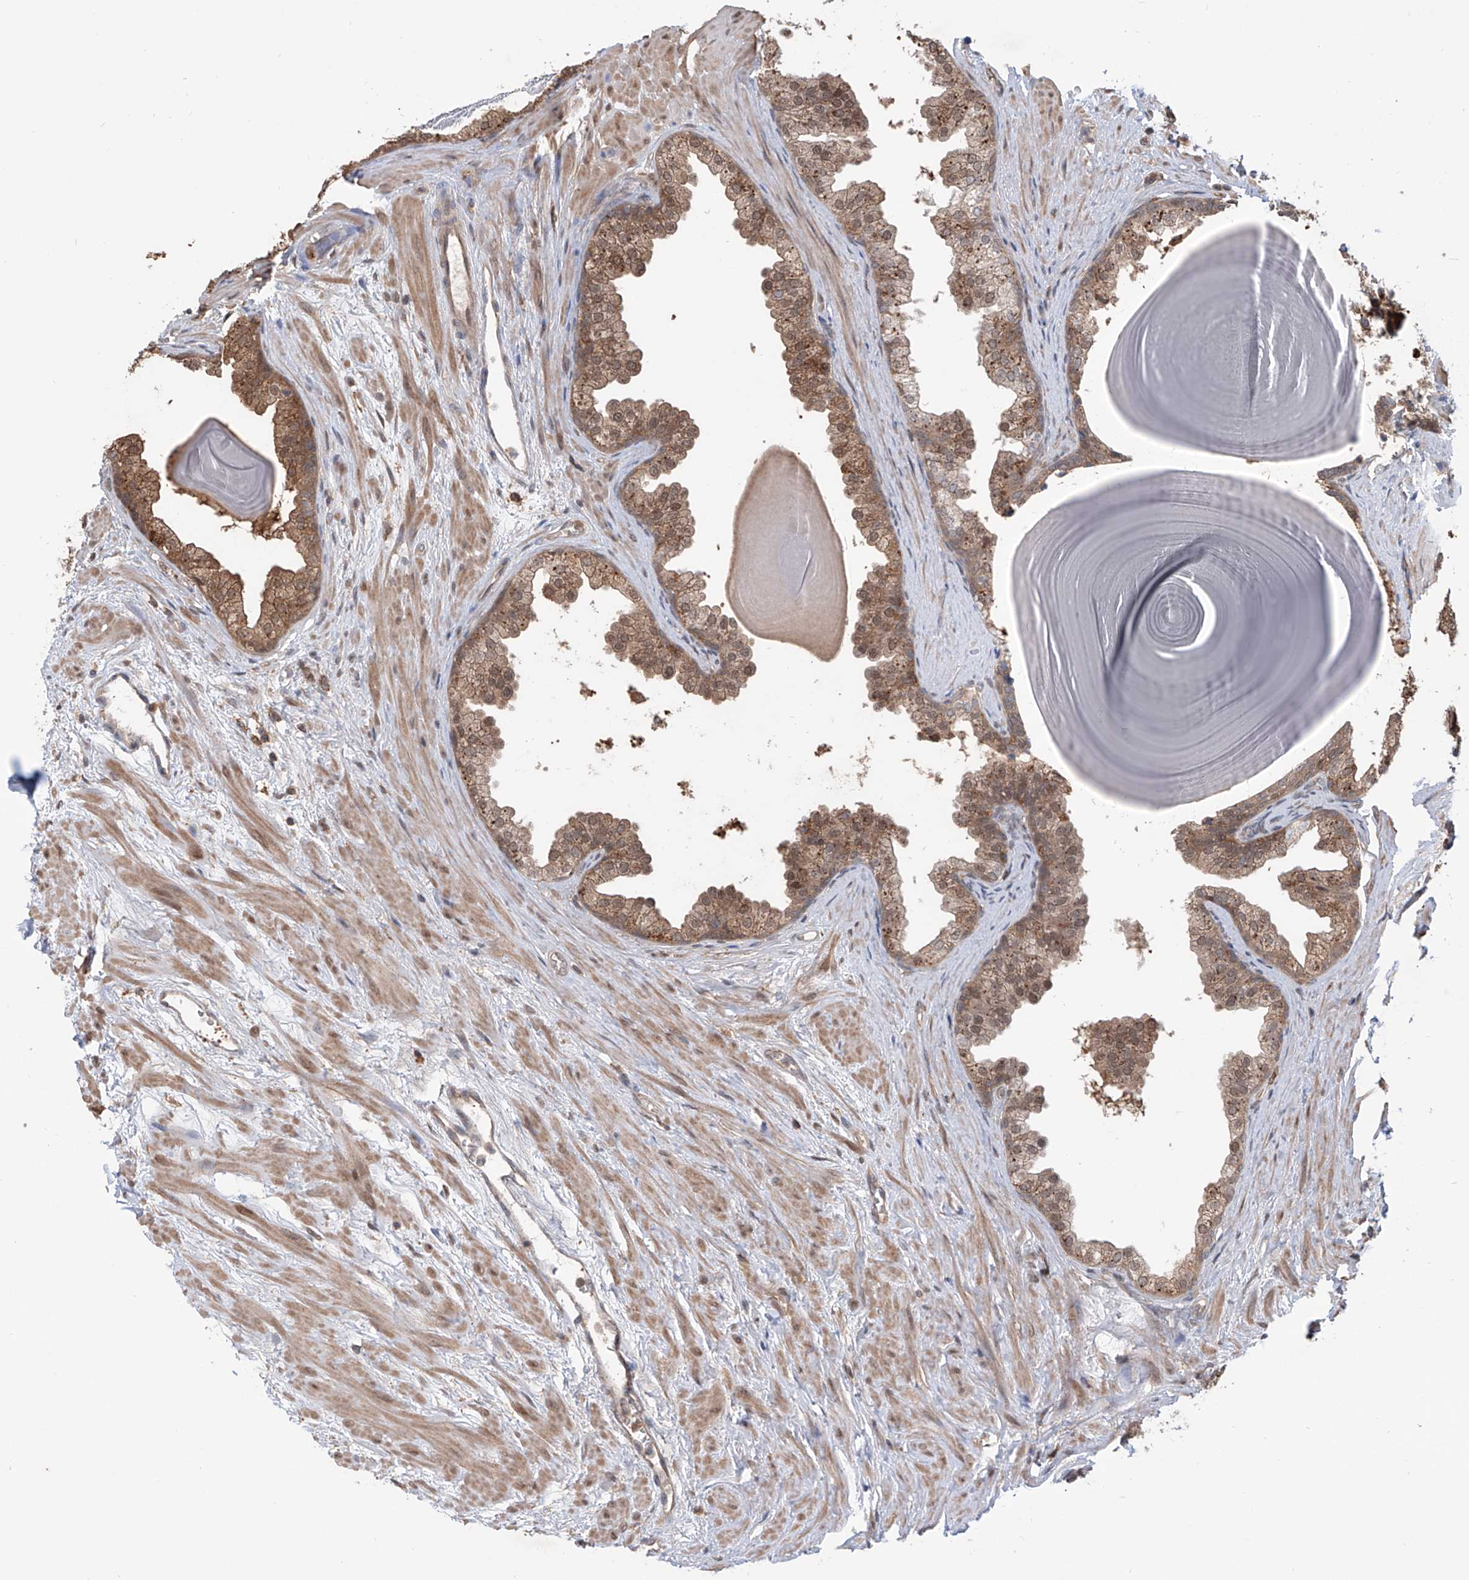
{"staining": {"intensity": "moderate", "quantity": ">75%", "location": "cytoplasmic/membranous,nuclear"}, "tissue": "prostate", "cell_type": "Glandular cells", "image_type": "normal", "snomed": [{"axis": "morphology", "description": "Normal tissue, NOS"}, {"axis": "topography", "description": "Prostate"}], "caption": "An image showing moderate cytoplasmic/membranous,nuclear positivity in approximately >75% of glandular cells in normal prostate, as visualized by brown immunohistochemical staining.", "gene": "HOXC8", "patient": {"sex": "male", "age": 48}}